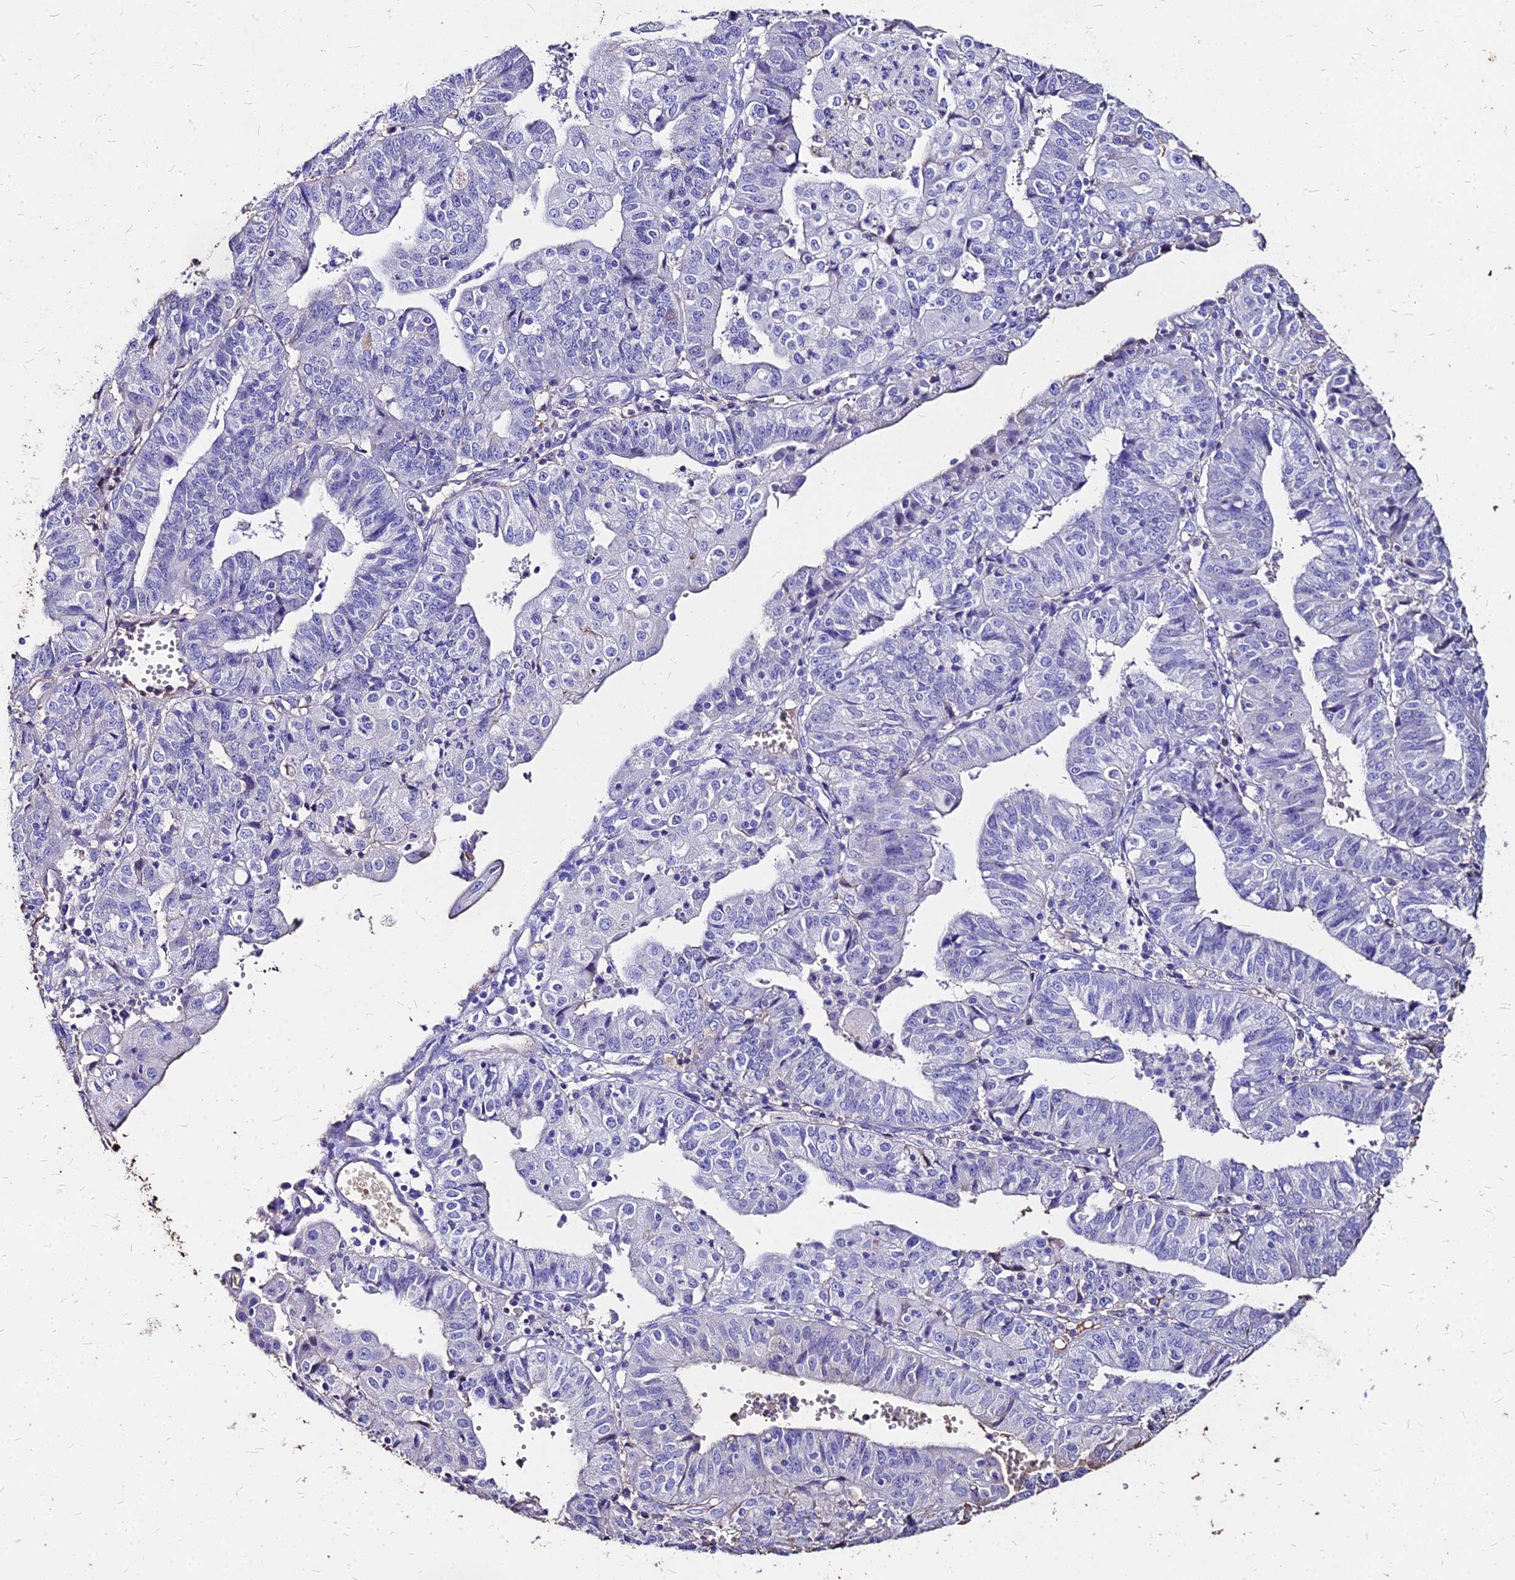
{"staining": {"intensity": "negative", "quantity": "none", "location": "none"}, "tissue": "endometrial cancer", "cell_type": "Tumor cells", "image_type": "cancer", "snomed": [{"axis": "morphology", "description": "Adenocarcinoma, NOS"}, {"axis": "topography", "description": "Endometrium"}], "caption": "This is a image of immunohistochemistry (IHC) staining of endometrial adenocarcinoma, which shows no expression in tumor cells.", "gene": "NME5", "patient": {"sex": "female", "age": 56}}